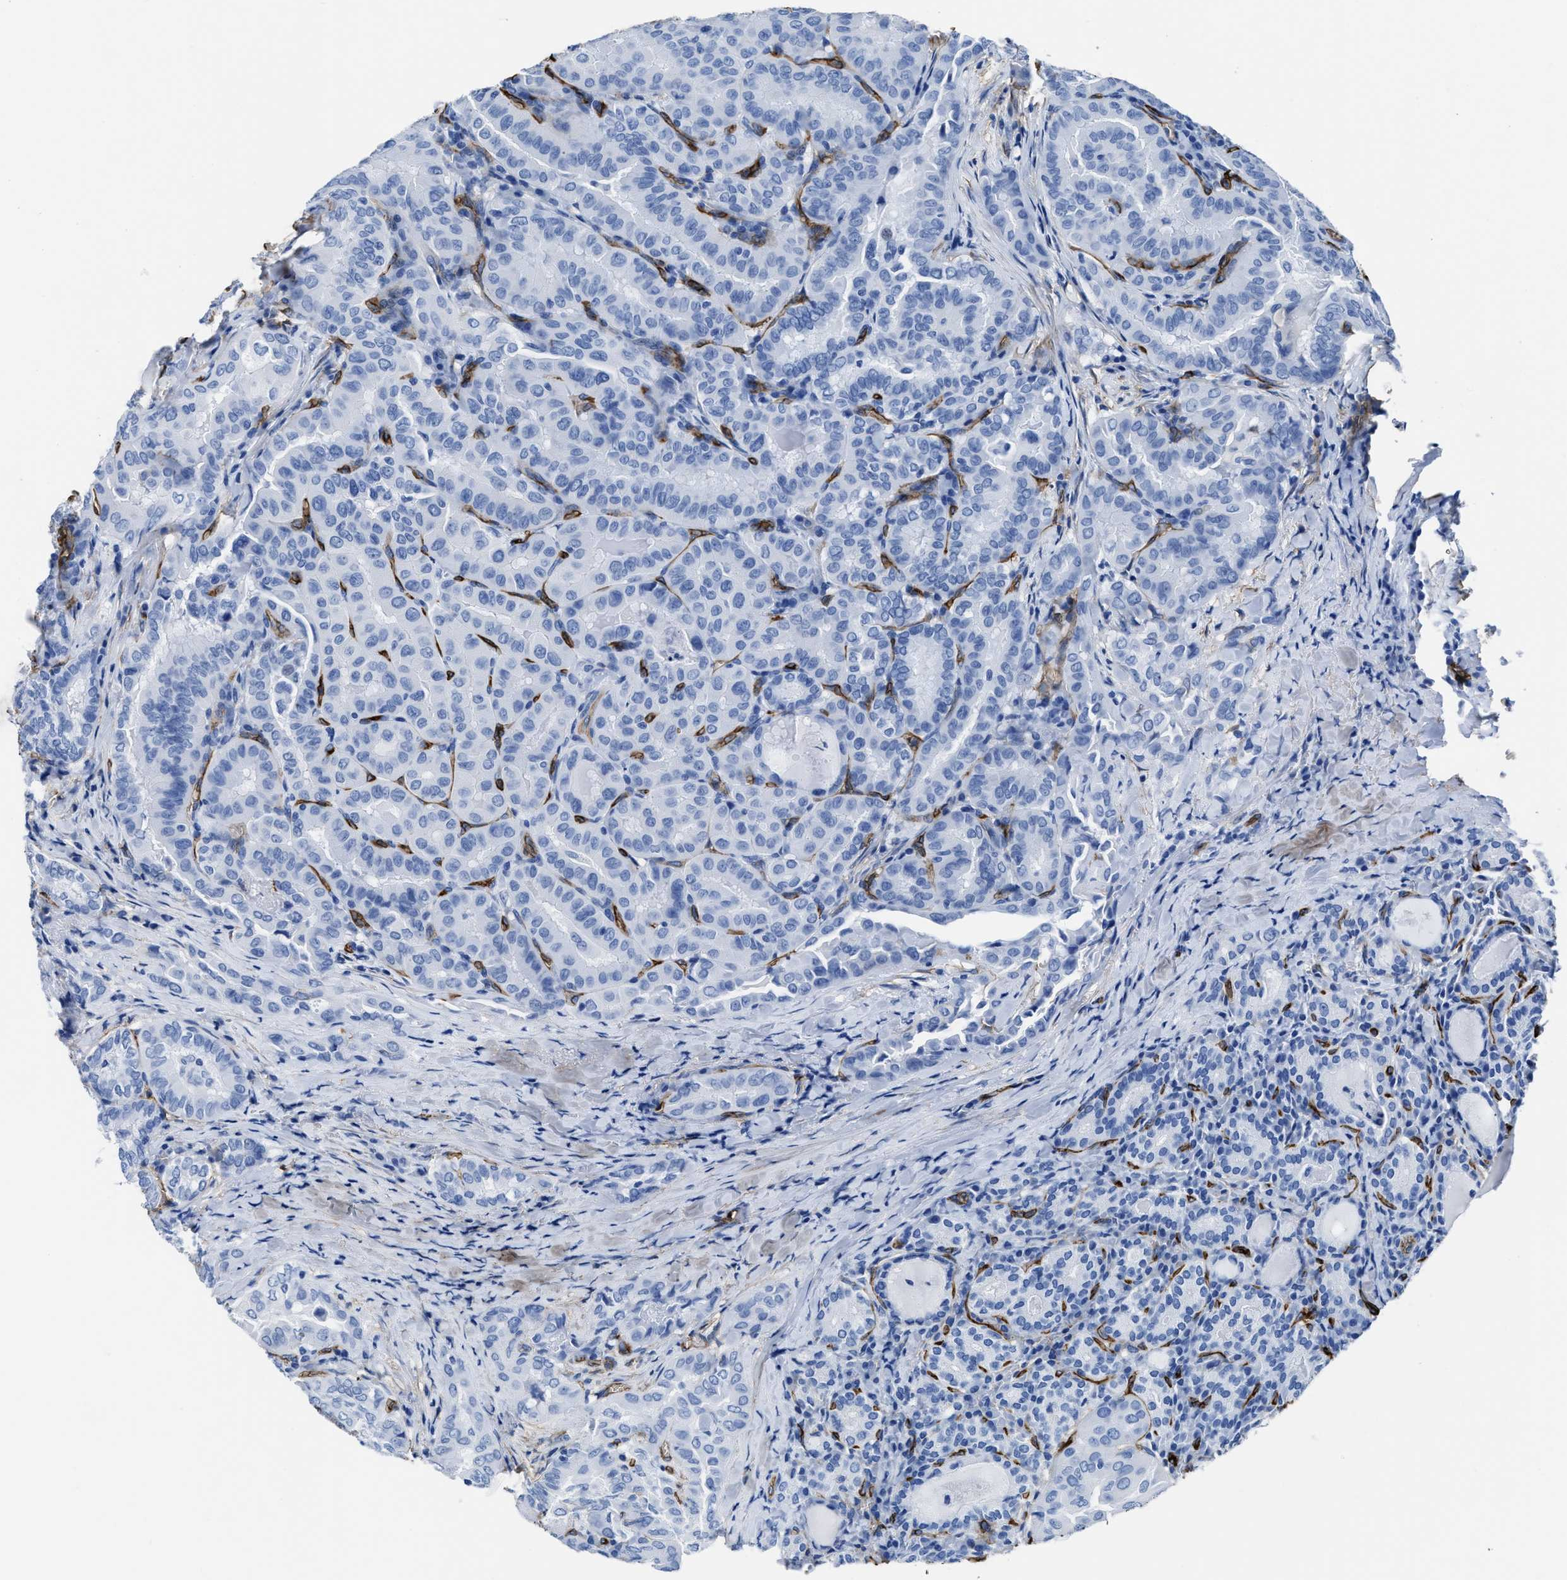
{"staining": {"intensity": "negative", "quantity": "none", "location": "none"}, "tissue": "thyroid cancer", "cell_type": "Tumor cells", "image_type": "cancer", "snomed": [{"axis": "morphology", "description": "Papillary adenocarcinoma, NOS"}, {"axis": "topography", "description": "Thyroid gland"}], "caption": "Tumor cells show no significant positivity in papillary adenocarcinoma (thyroid).", "gene": "AQP1", "patient": {"sex": "female", "age": 42}}